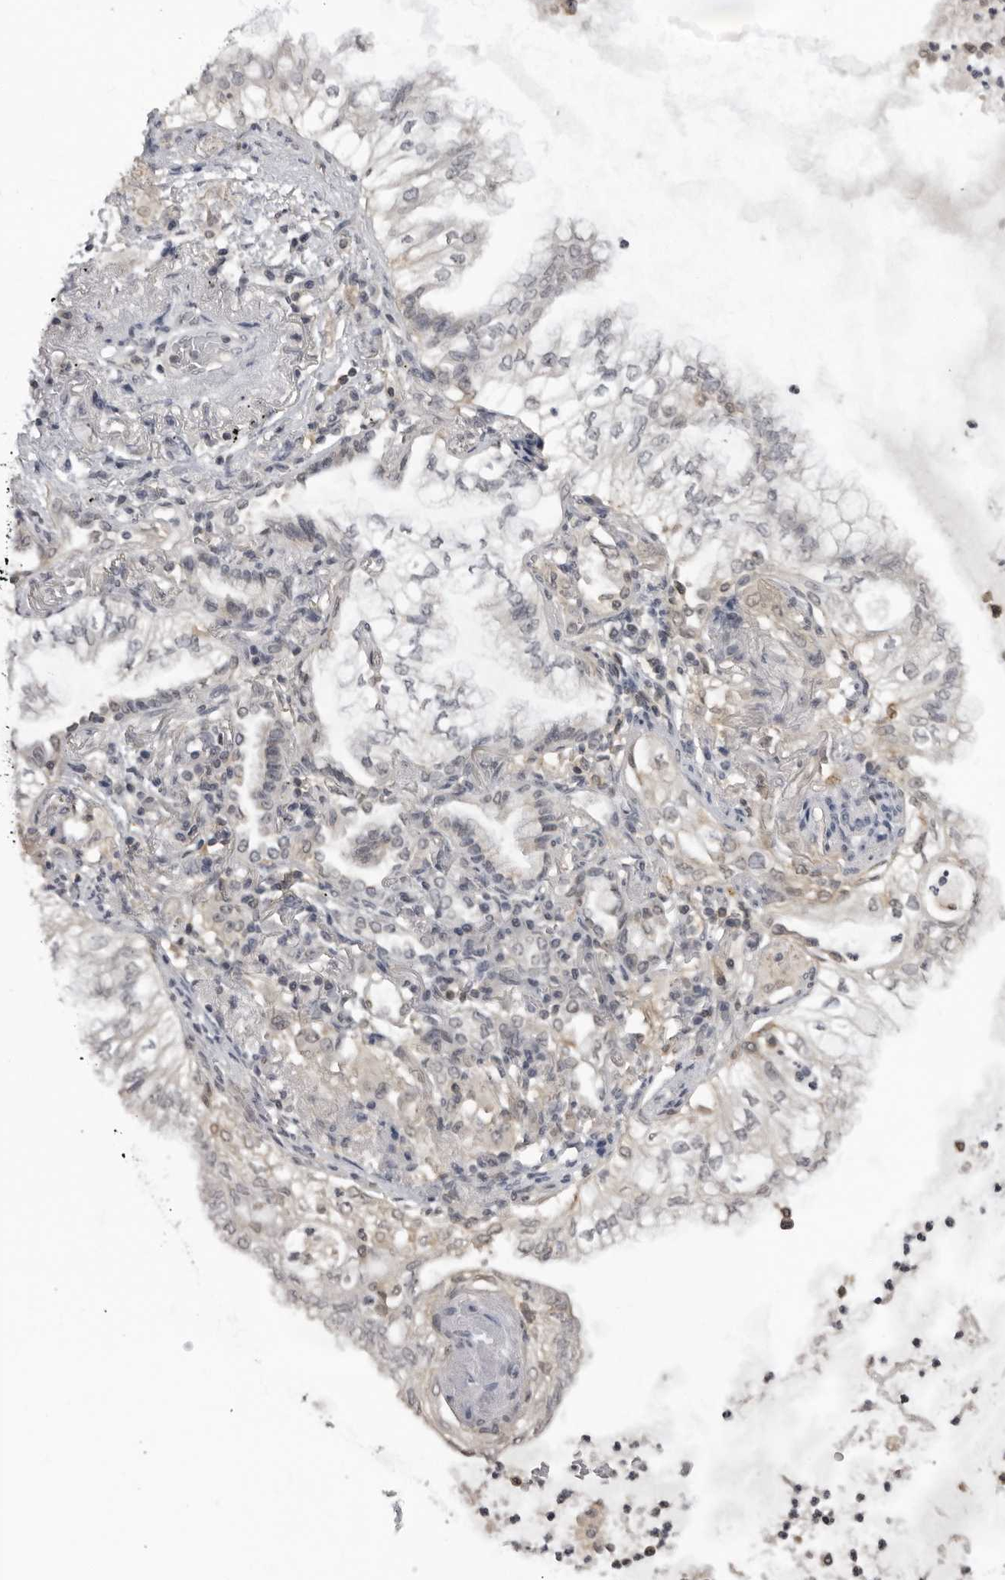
{"staining": {"intensity": "negative", "quantity": "none", "location": "none"}, "tissue": "lung cancer", "cell_type": "Tumor cells", "image_type": "cancer", "snomed": [{"axis": "morphology", "description": "Adenocarcinoma, NOS"}, {"axis": "topography", "description": "Lung"}], "caption": "A micrograph of lung adenocarcinoma stained for a protein displays no brown staining in tumor cells.", "gene": "PDCL3", "patient": {"sex": "female", "age": 70}}